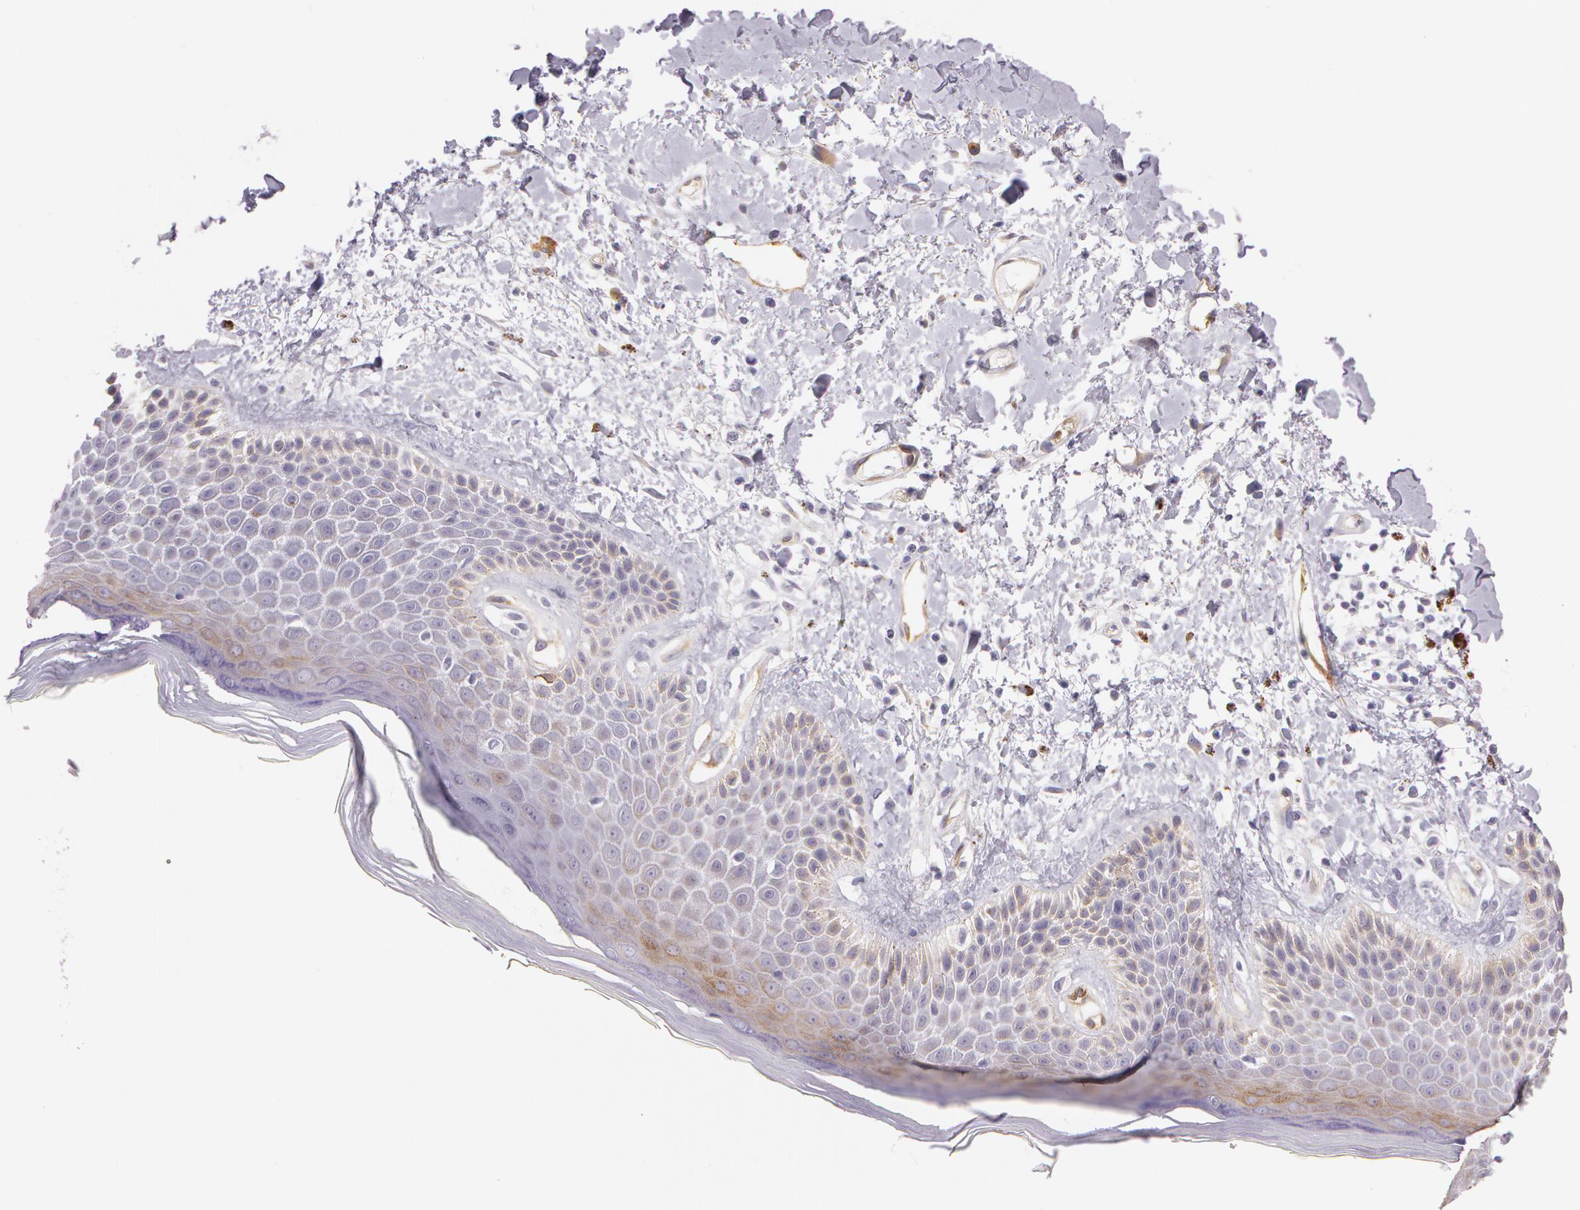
{"staining": {"intensity": "negative", "quantity": "none", "location": "none"}, "tissue": "skin", "cell_type": "Epidermal cells", "image_type": "normal", "snomed": [{"axis": "morphology", "description": "Normal tissue, NOS"}, {"axis": "topography", "description": "Anal"}], "caption": "Photomicrograph shows no significant protein positivity in epidermal cells of benign skin. (DAB immunohistochemistry (IHC), high magnification).", "gene": "APP", "patient": {"sex": "female", "age": 78}}